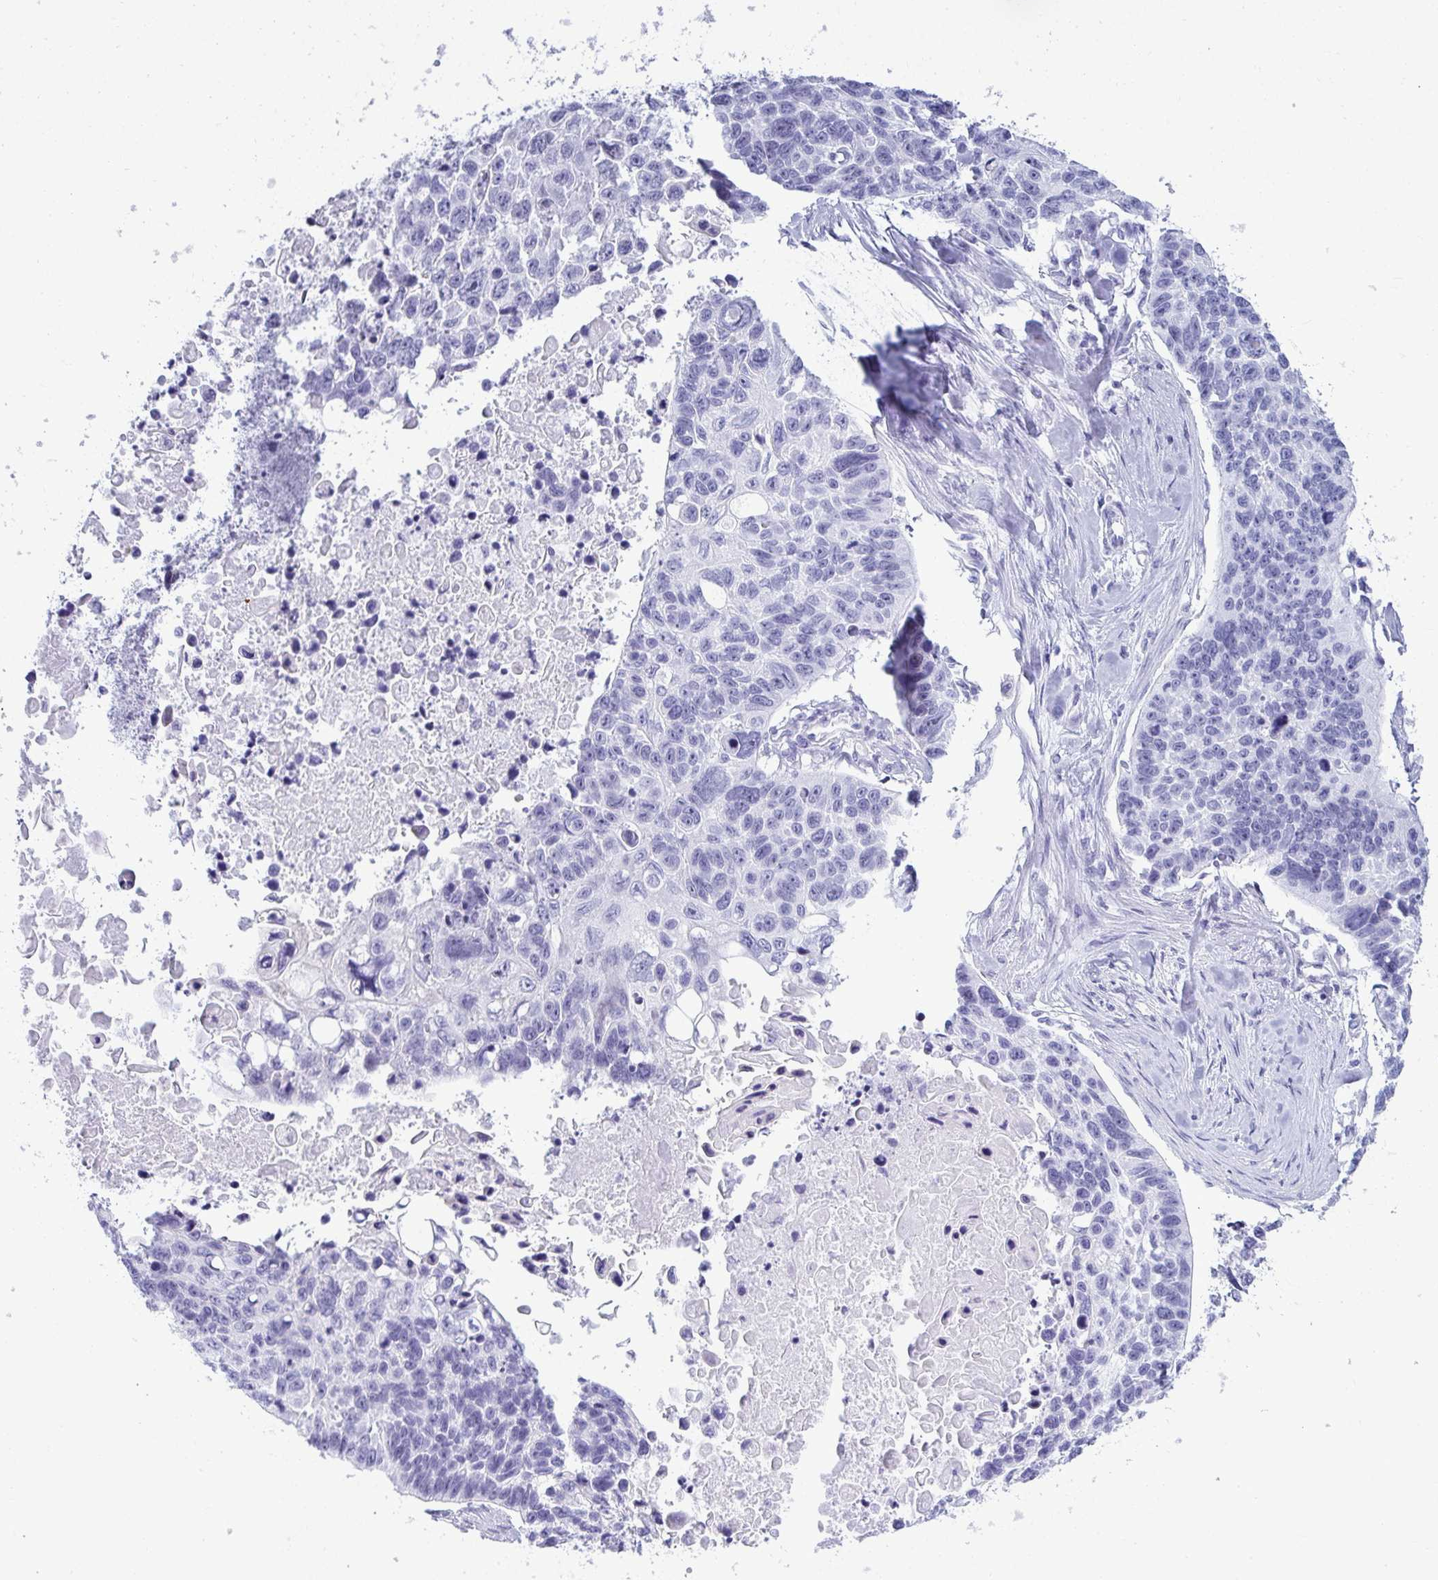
{"staining": {"intensity": "negative", "quantity": "none", "location": "none"}, "tissue": "lung cancer", "cell_type": "Tumor cells", "image_type": "cancer", "snomed": [{"axis": "morphology", "description": "Squamous cell carcinoma, NOS"}, {"axis": "topography", "description": "Lung"}], "caption": "There is no significant expression in tumor cells of squamous cell carcinoma (lung).", "gene": "CLGN", "patient": {"sex": "male", "age": 62}}